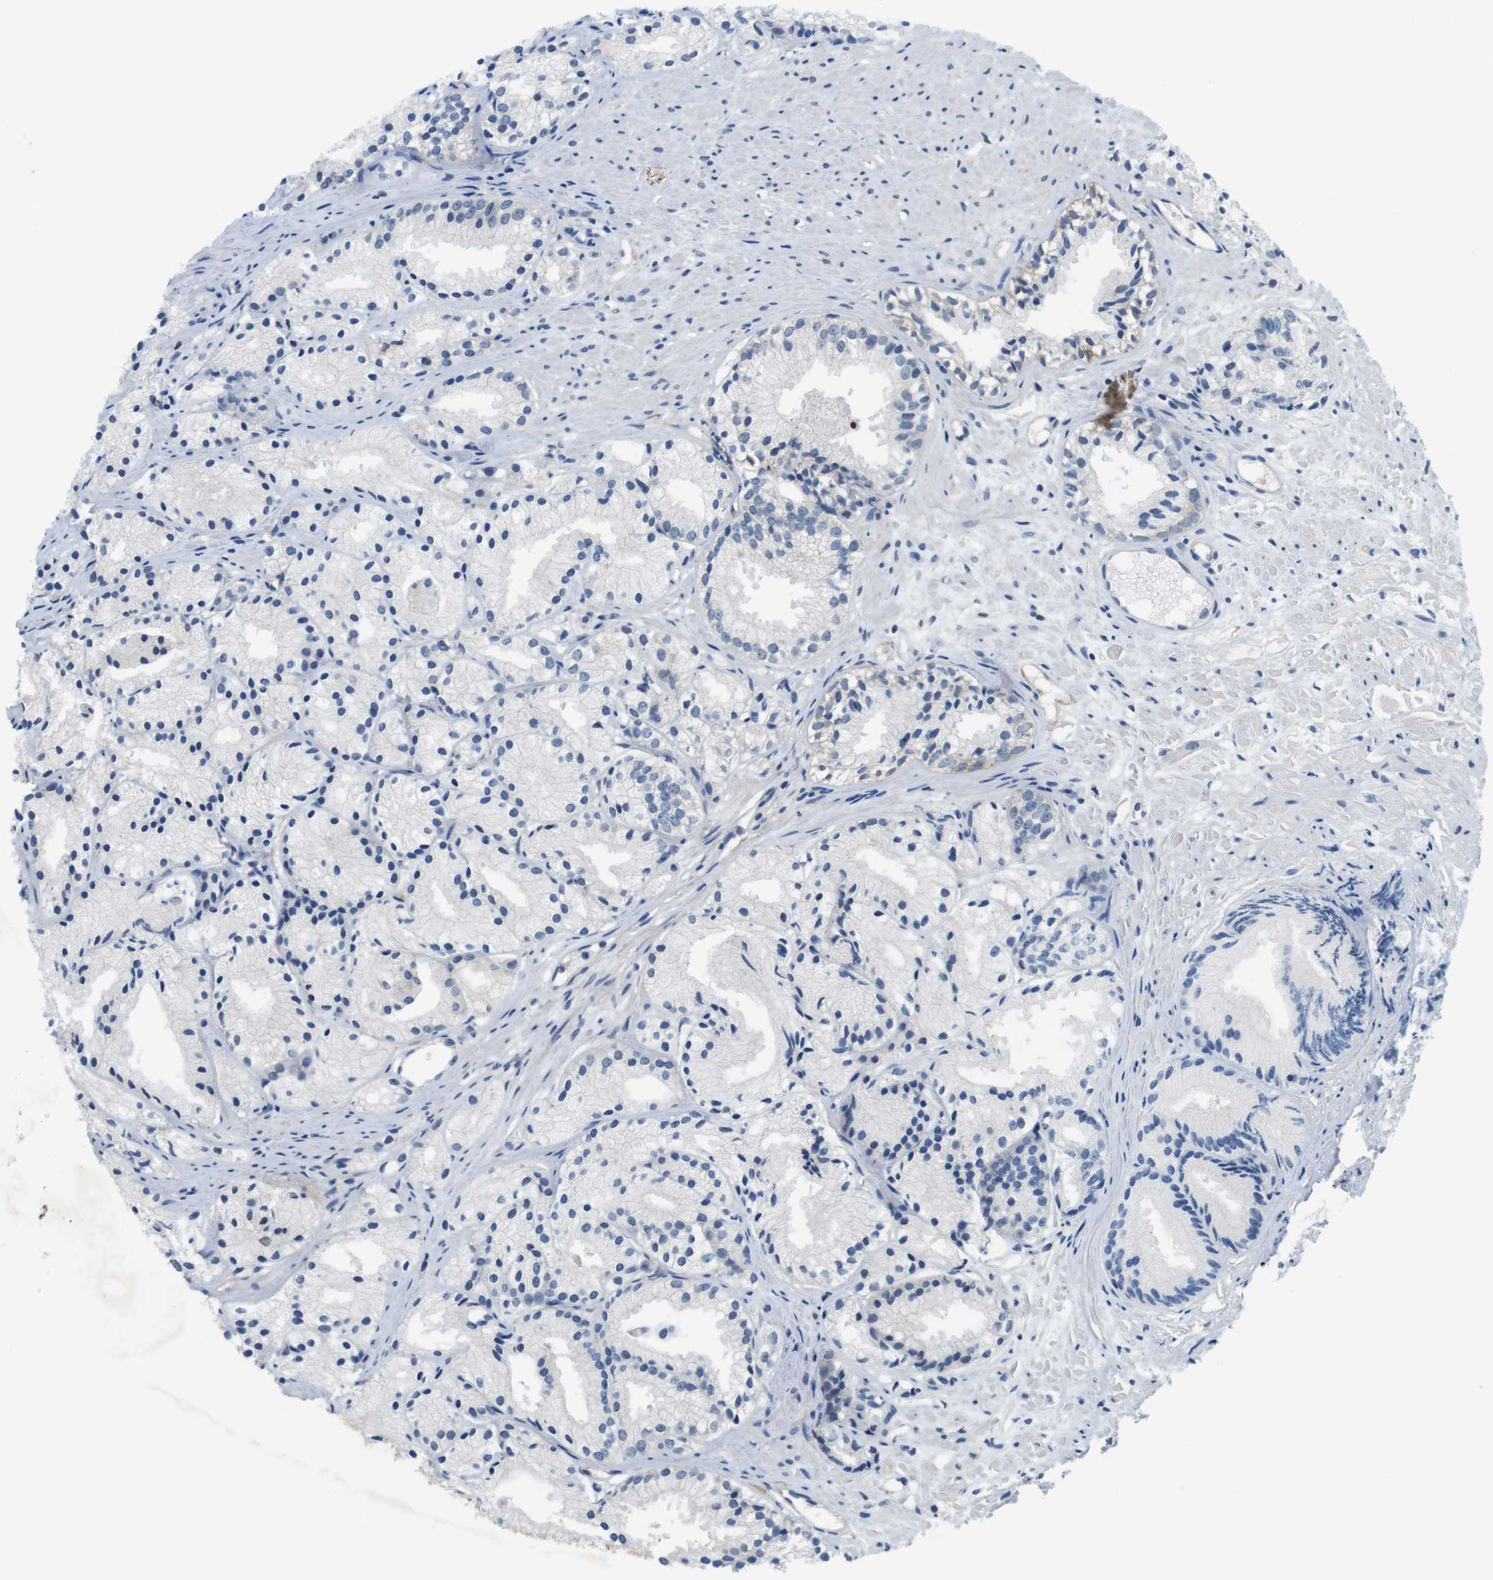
{"staining": {"intensity": "negative", "quantity": "none", "location": "none"}, "tissue": "prostate cancer", "cell_type": "Tumor cells", "image_type": "cancer", "snomed": [{"axis": "morphology", "description": "Adenocarcinoma, Low grade"}, {"axis": "topography", "description": "Prostate"}], "caption": "Prostate cancer stained for a protein using IHC shows no staining tumor cells.", "gene": "DCLK1", "patient": {"sex": "male", "age": 72}}